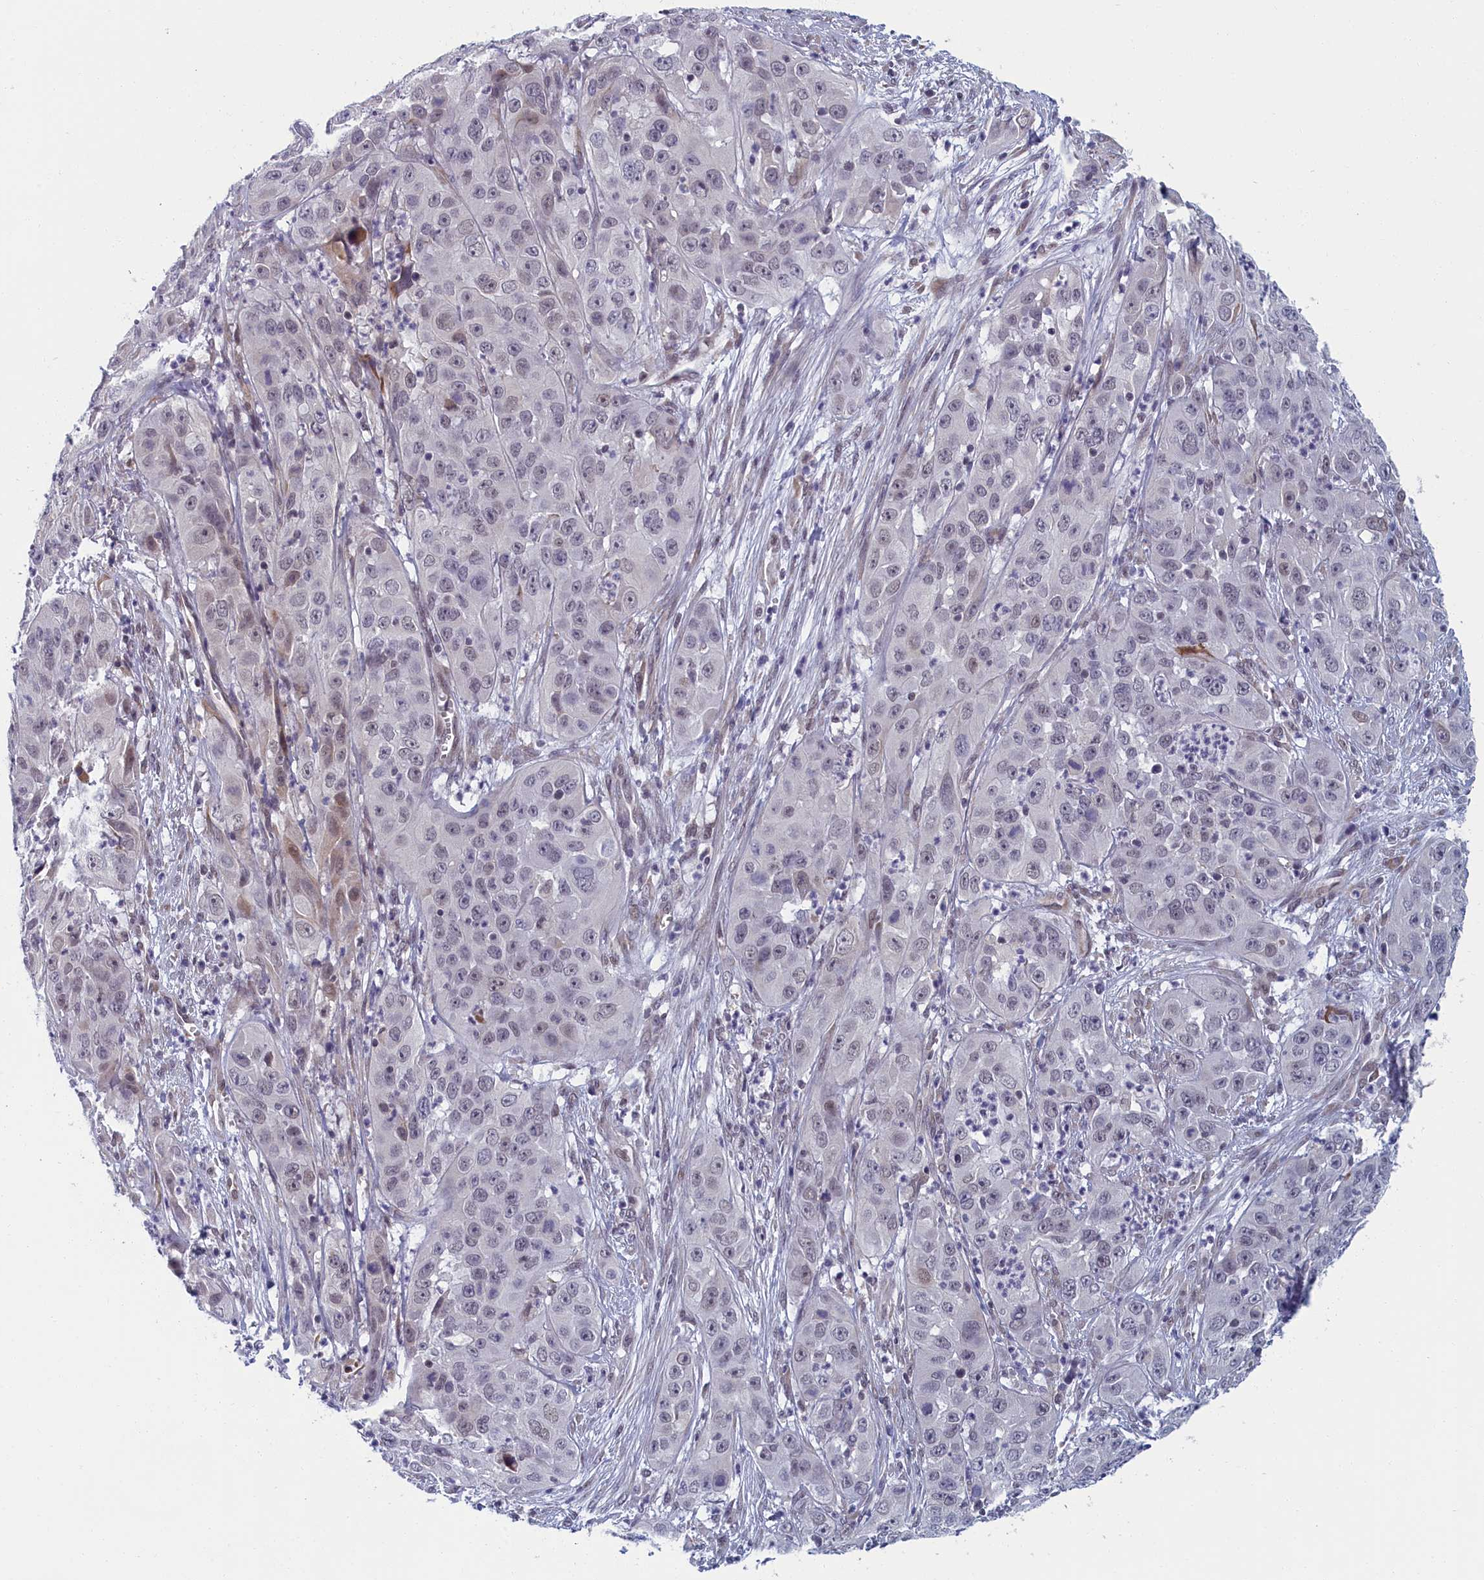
{"staining": {"intensity": "negative", "quantity": "none", "location": "none"}, "tissue": "cervical cancer", "cell_type": "Tumor cells", "image_type": "cancer", "snomed": [{"axis": "morphology", "description": "Squamous cell carcinoma, NOS"}, {"axis": "topography", "description": "Cervix"}], "caption": "Cervical squamous cell carcinoma stained for a protein using immunohistochemistry (IHC) displays no positivity tumor cells.", "gene": "DNAJC17", "patient": {"sex": "female", "age": 32}}